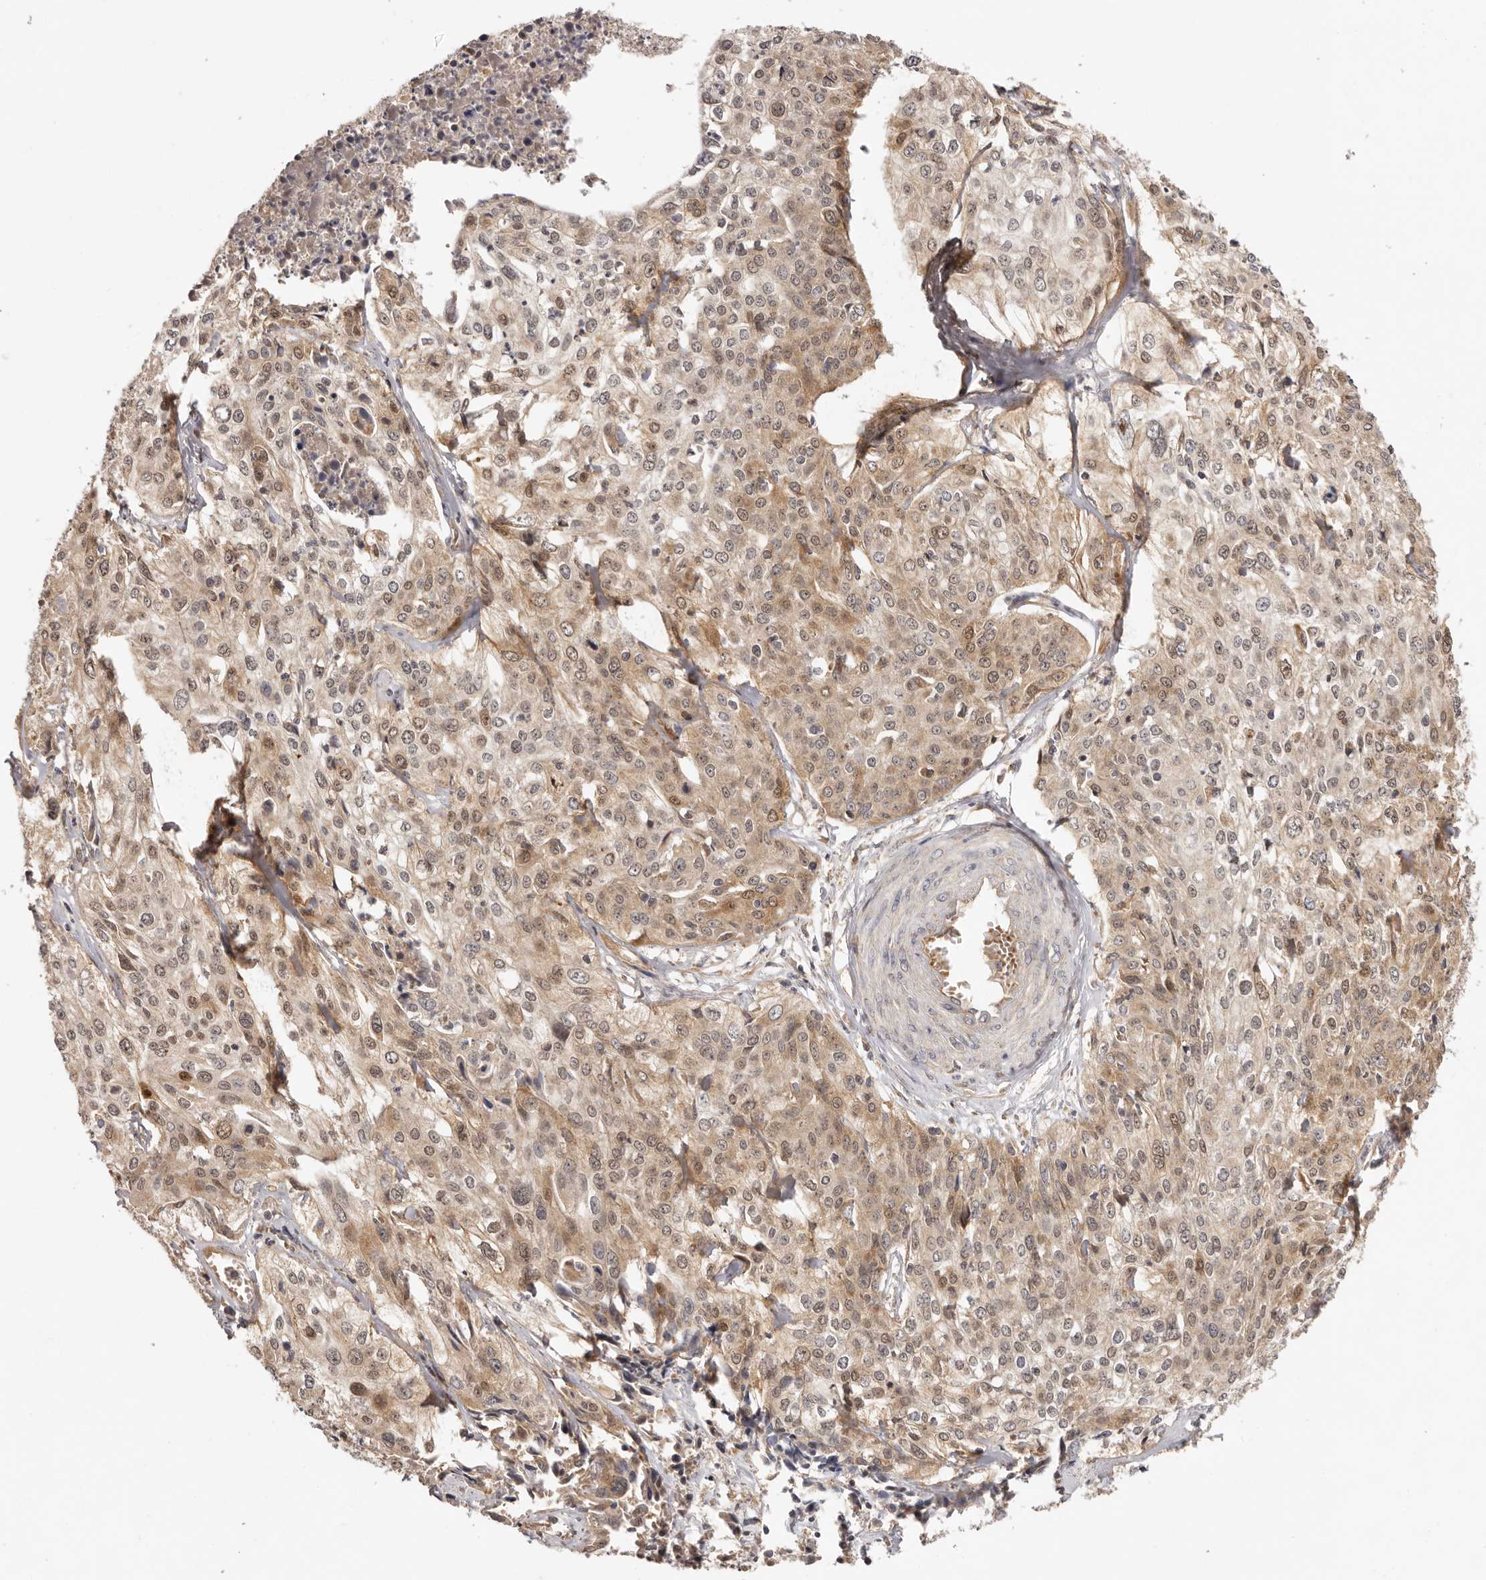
{"staining": {"intensity": "weak", "quantity": "25%-75%", "location": "cytoplasmic/membranous,nuclear"}, "tissue": "cervical cancer", "cell_type": "Tumor cells", "image_type": "cancer", "snomed": [{"axis": "morphology", "description": "Squamous cell carcinoma, NOS"}, {"axis": "topography", "description": "Cervix"}], "caption": "IHC of cervical cancer (squamous cell carcinoma) displays low levels of weak cytoplasmic/membranous and nuclear staining in about 25%-75% of tumor cells. (brown staining indicates protein expression, while blue staining denotes nuclei).", "gene": "UBR2", "patient": {"sex": "female", "age": 31}}